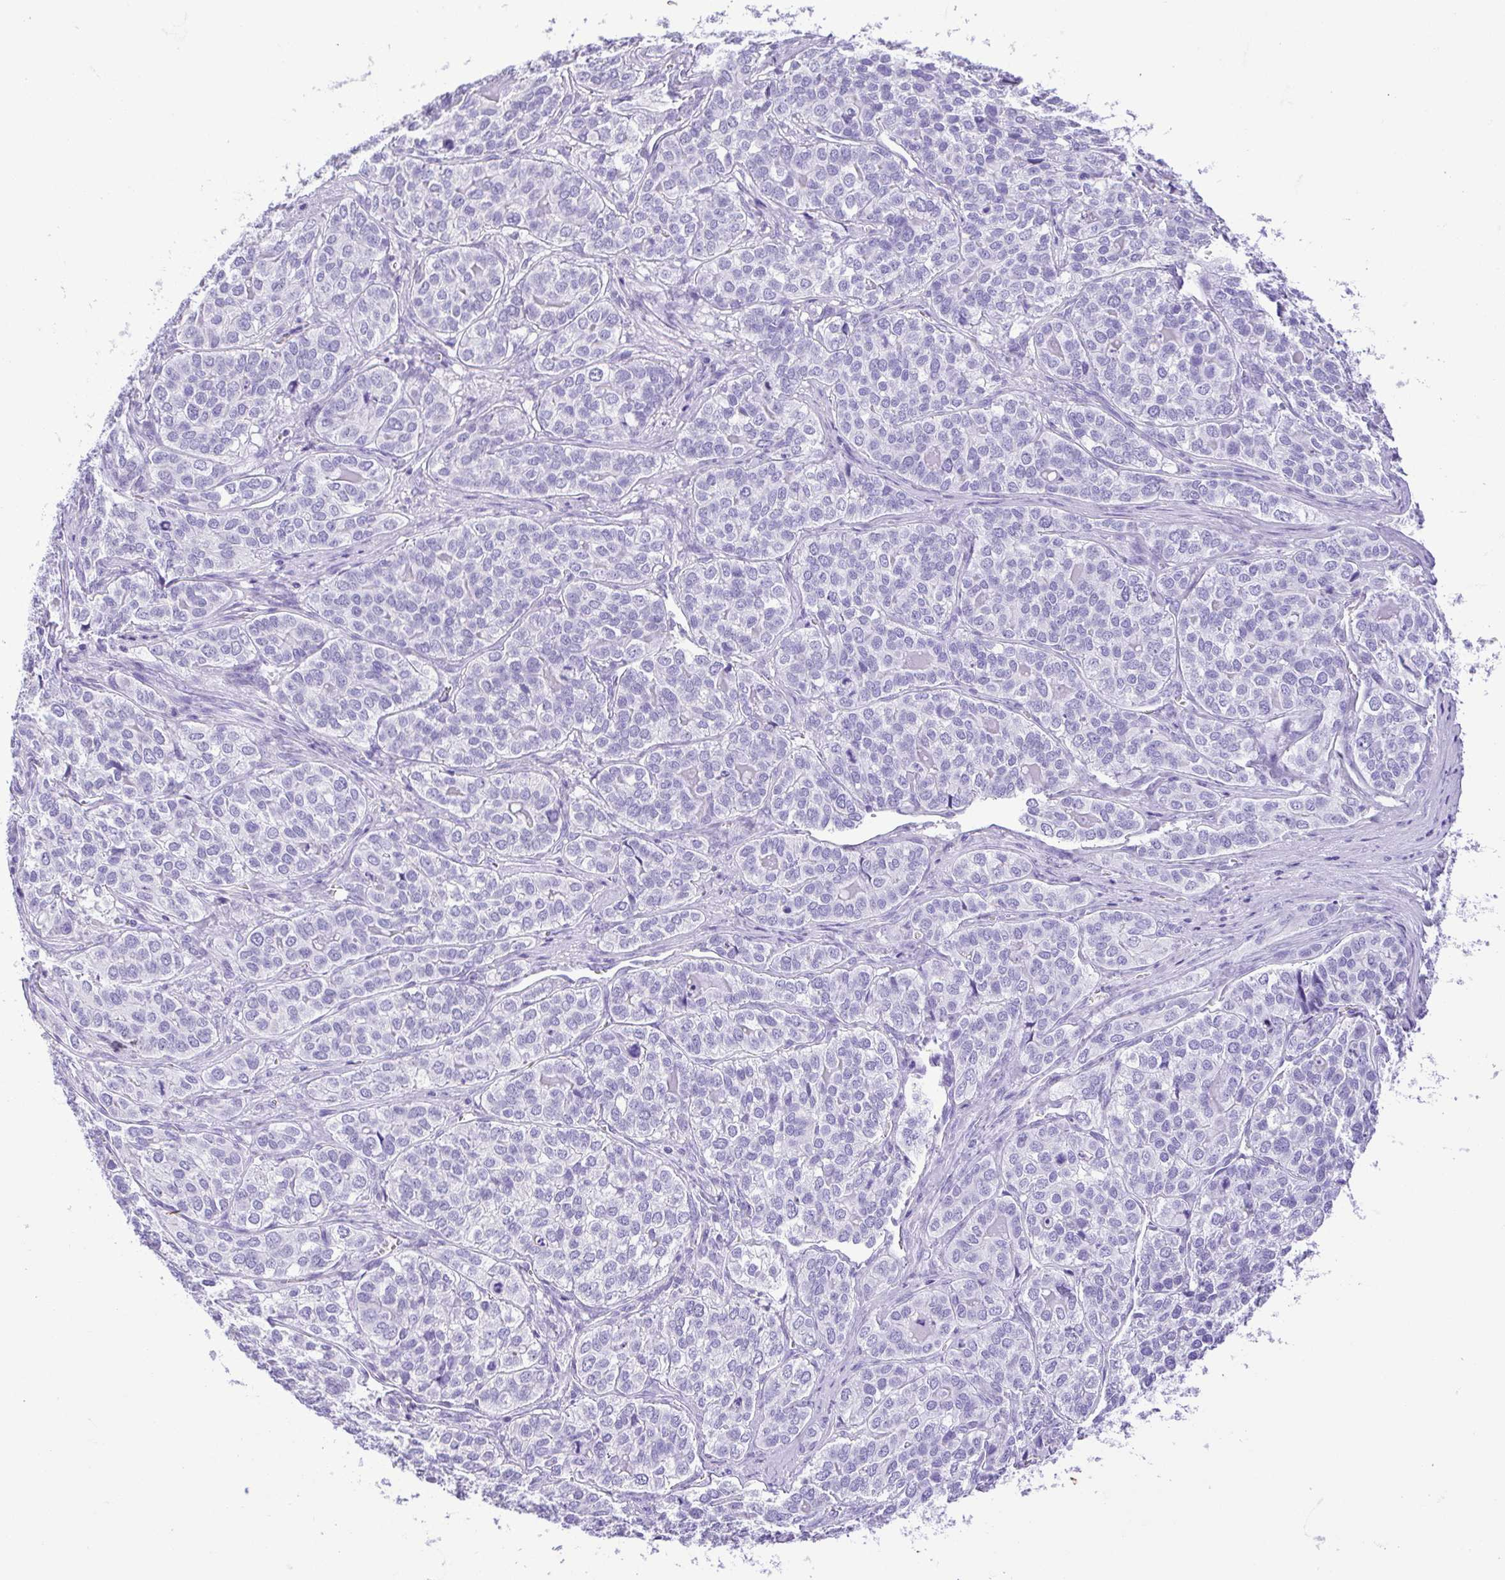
{"staining": {"intensity": "negative", "quantity": "none", "location": "none"}, "tissue": "liver cancer", "cell_type": "Tumor cells", "image_type": "cancer", "snomed": [{"axis": "morphology", "description": "Cholangiocarcinoma"}, {"axis": "topography", "description": "Liver"}], "caption": "Human liver cholangiocarcinoma stained for a protein using immunohistochemistry (IHC) demonstrates no positivity in tumor cells.", "gene": "CDSN", "patient": {"sex": "male", "age": 56}}